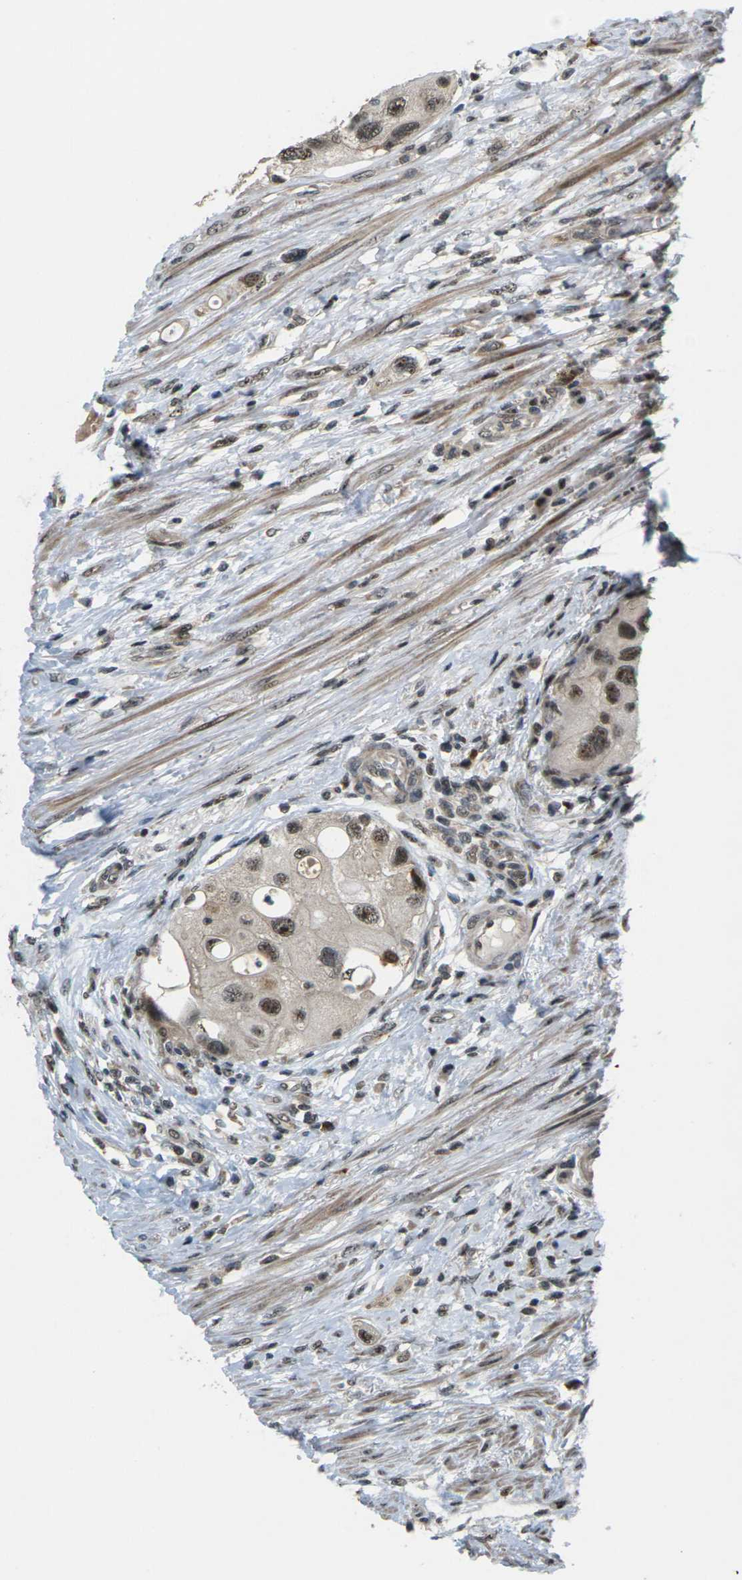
{"staining": {"intensity": "moderate", "quantity": ">75%", "location": "nuclear"}, "tissue": "urothelial cancer", "cell_type": "Tumor cells", "image_type": "cancer", "snomed": [{"axis": "morphology", "description": "Urothelial carcinoma, High grade"}, {"axis": "topography", "description": "Urinary bladder"}], "caption": "Human urothelial carcinoma (high-grade) stained for a protein (brown) demonstrates moderate nuclear positive staining in about >75% of tumor cells.", "gene": "UBE2S", "patient": {"sex": "female", "age": 56}}